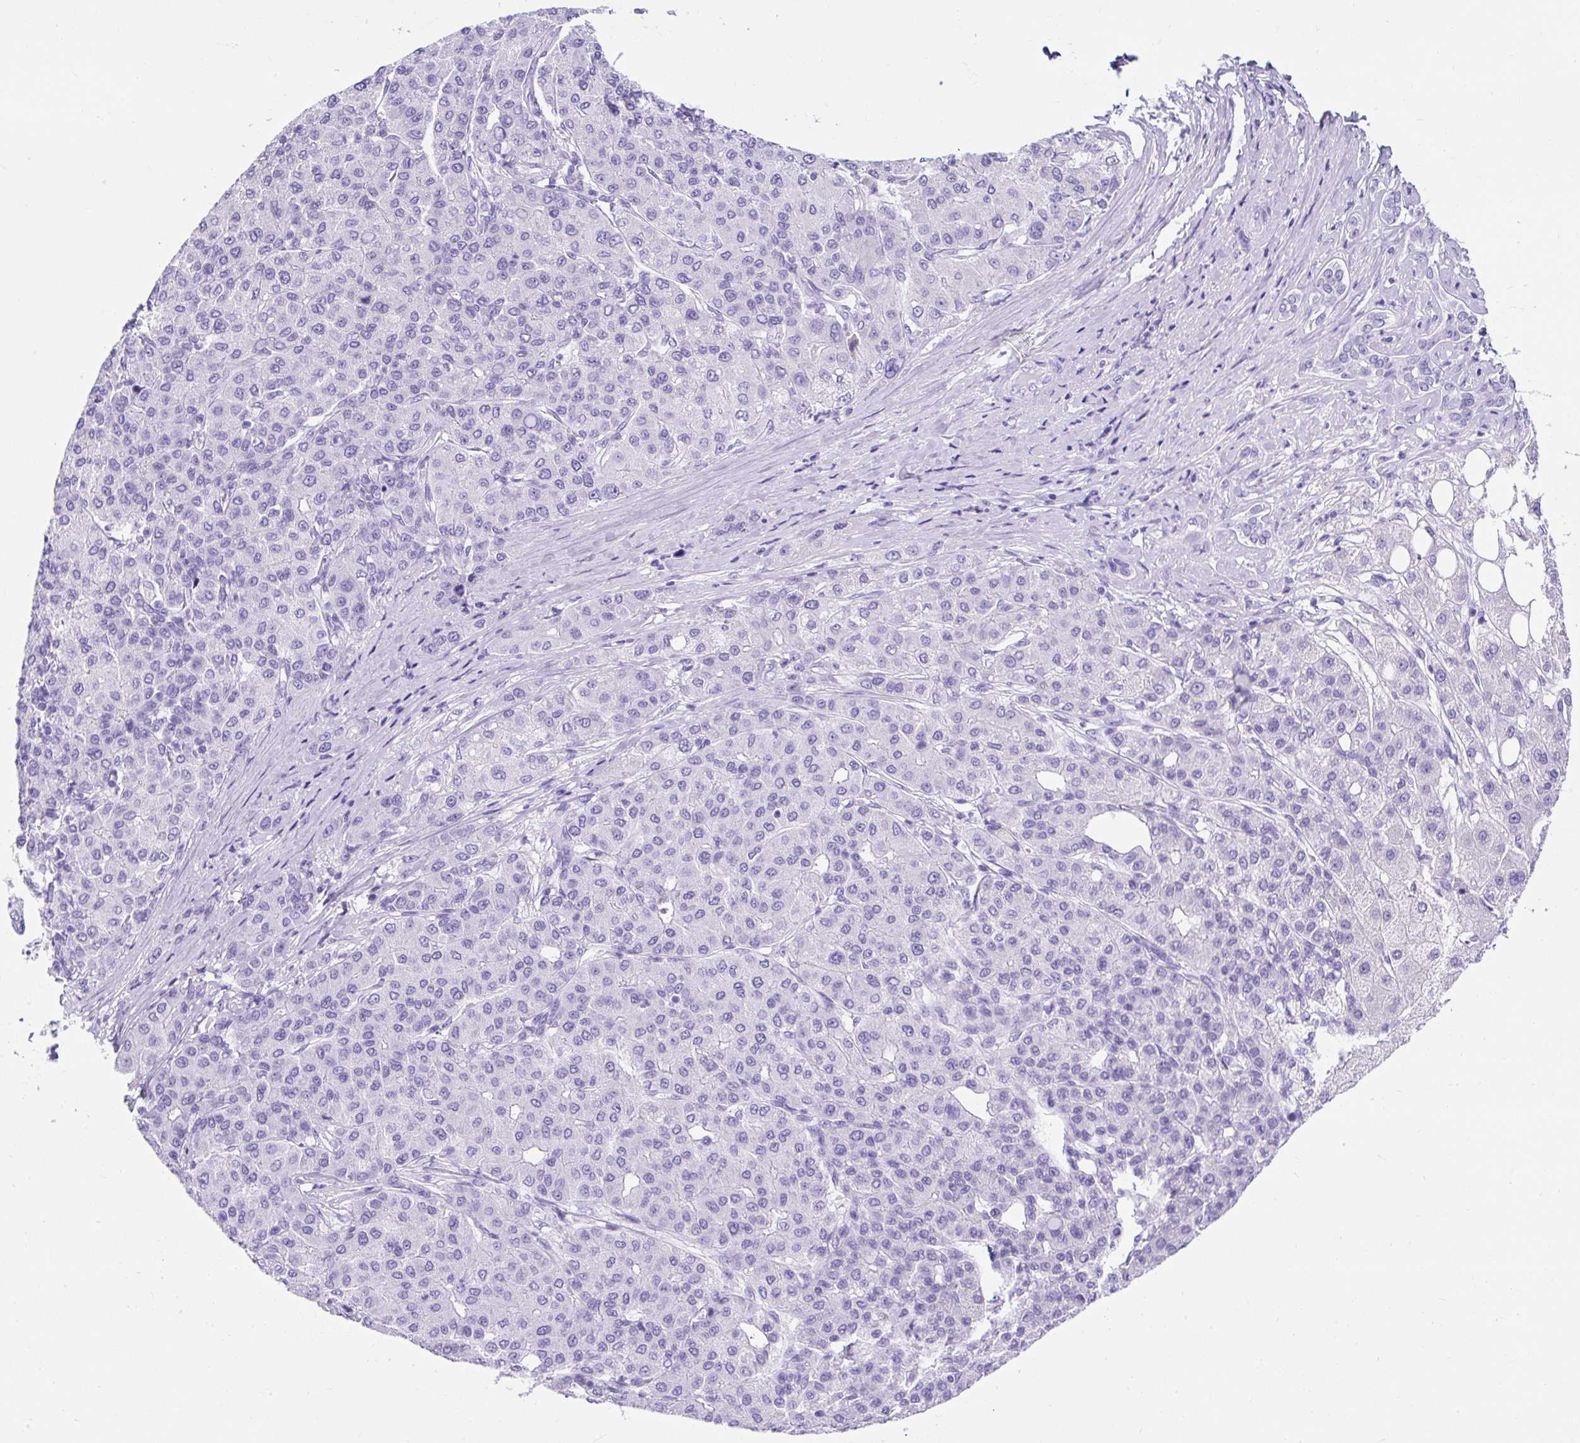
{"staining": {"intensity": "negative", "quantity": "none", "location": "none"}, "tissue": "liver cancer", "cell_type": "Tumor cells", "image_type": "cancer", "snomed": [{"axis": "morphology", "description": "Carcinoma, Hepatocellular, NOS"}, {"axis": "topography", "description": "Liver"}], "caption": "An image of liver cancer (hepatocellular carcinoma) stained for a protein displays no brown staining in tumor cells.", "gene": "KRT12", "patient": {"sex": "male", "age": 65}}